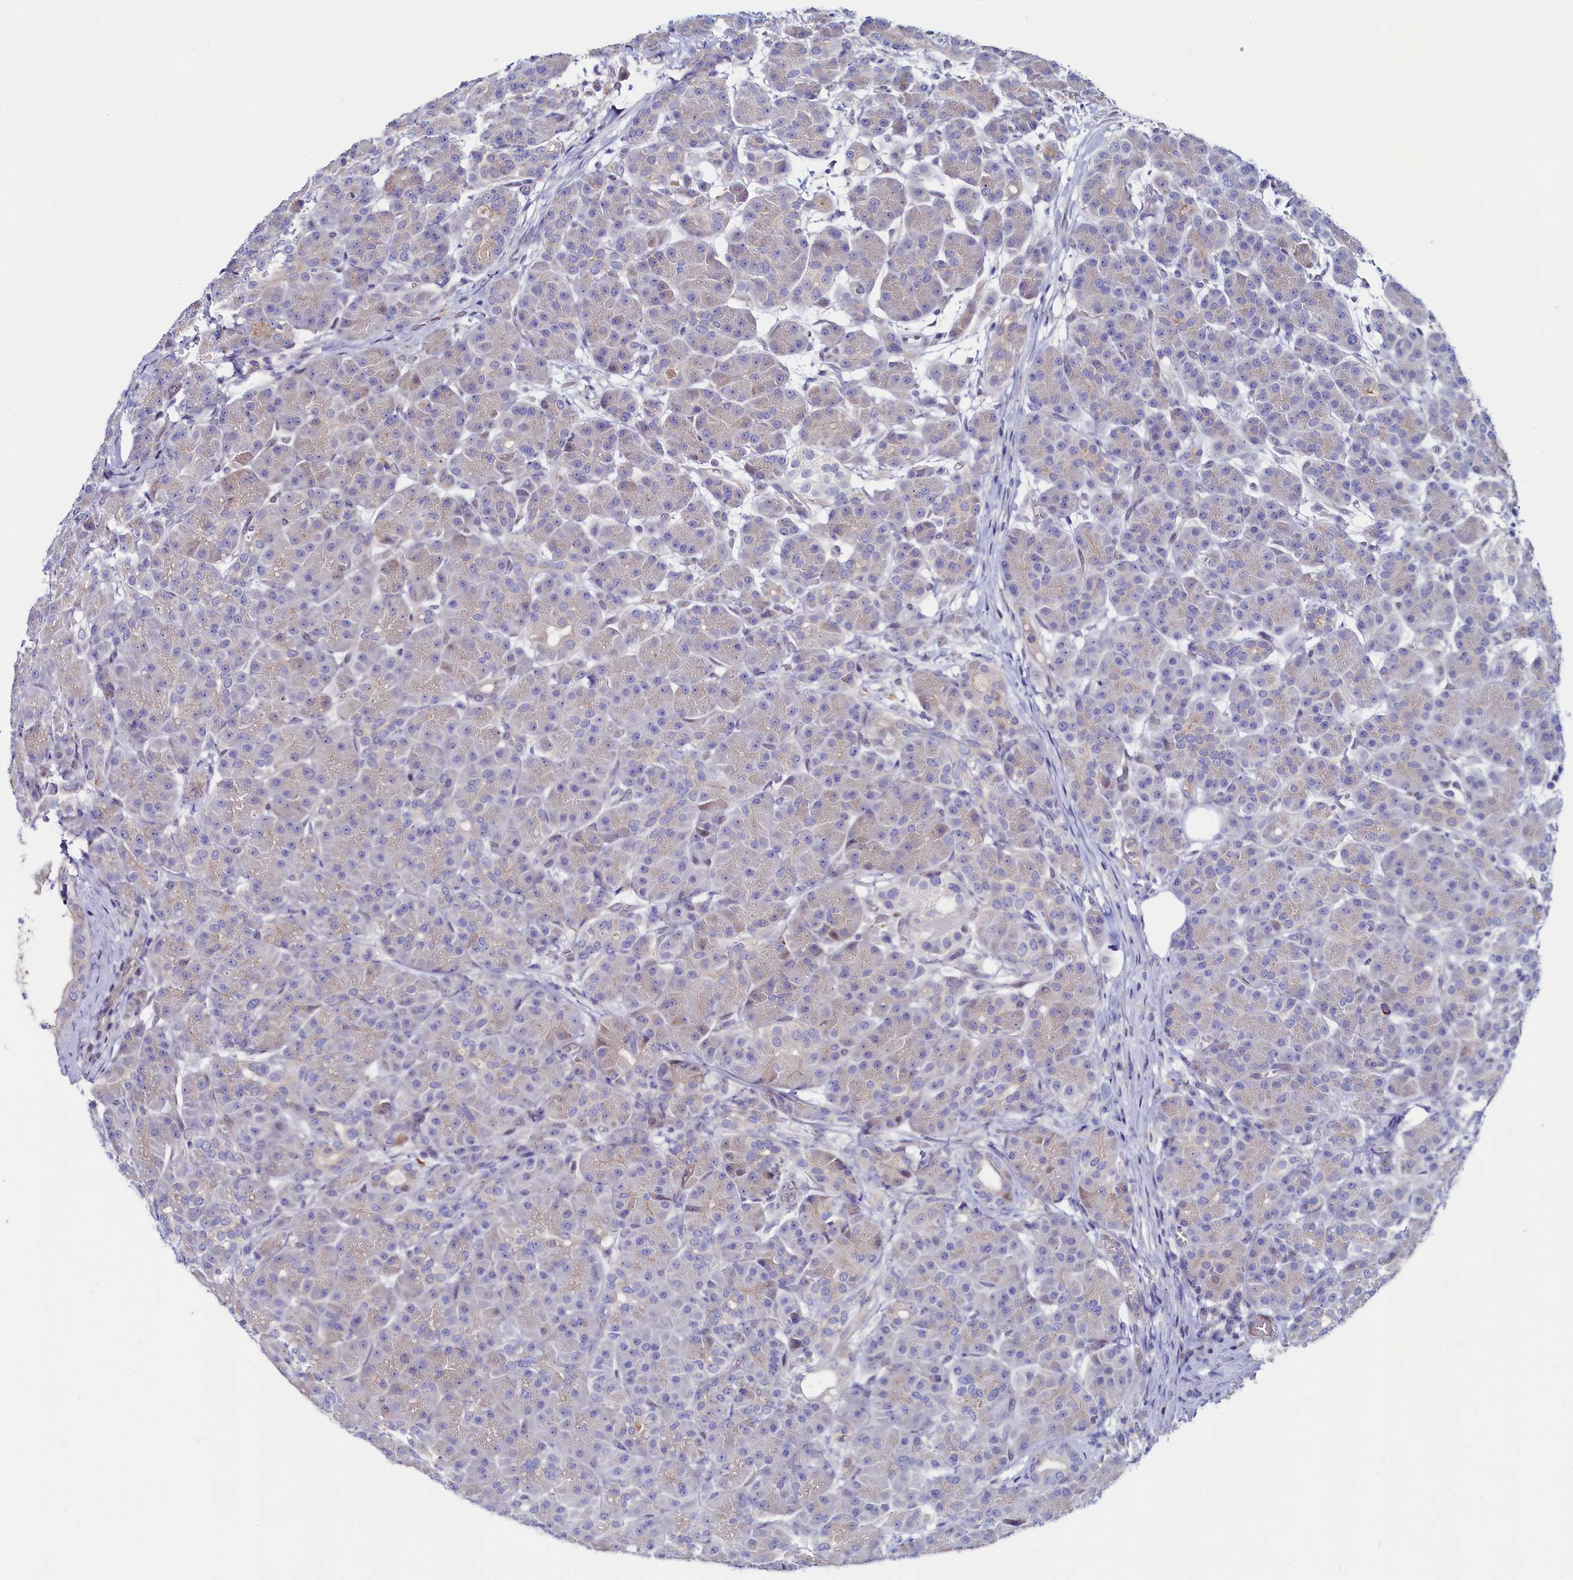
{"staining": {"intensity": "weak", "quantity": "<25%", "location": "cytoplasmic/membranous"}, "tissue": "pancreas", "cell_type": "Exocrine glandular cells", "image_type": "normal", "snomed": [{"axis": "morphology", "description": "Normal tissue, NOS"}, {"axis": "topography", "description": "Pancreas"}], "caption": "The photomicrograph exhibits no significant expression in exocrine glandular cells of pancreas.", "gene": "ASTE1", "patient": {"sex": "male", "age": 63}}